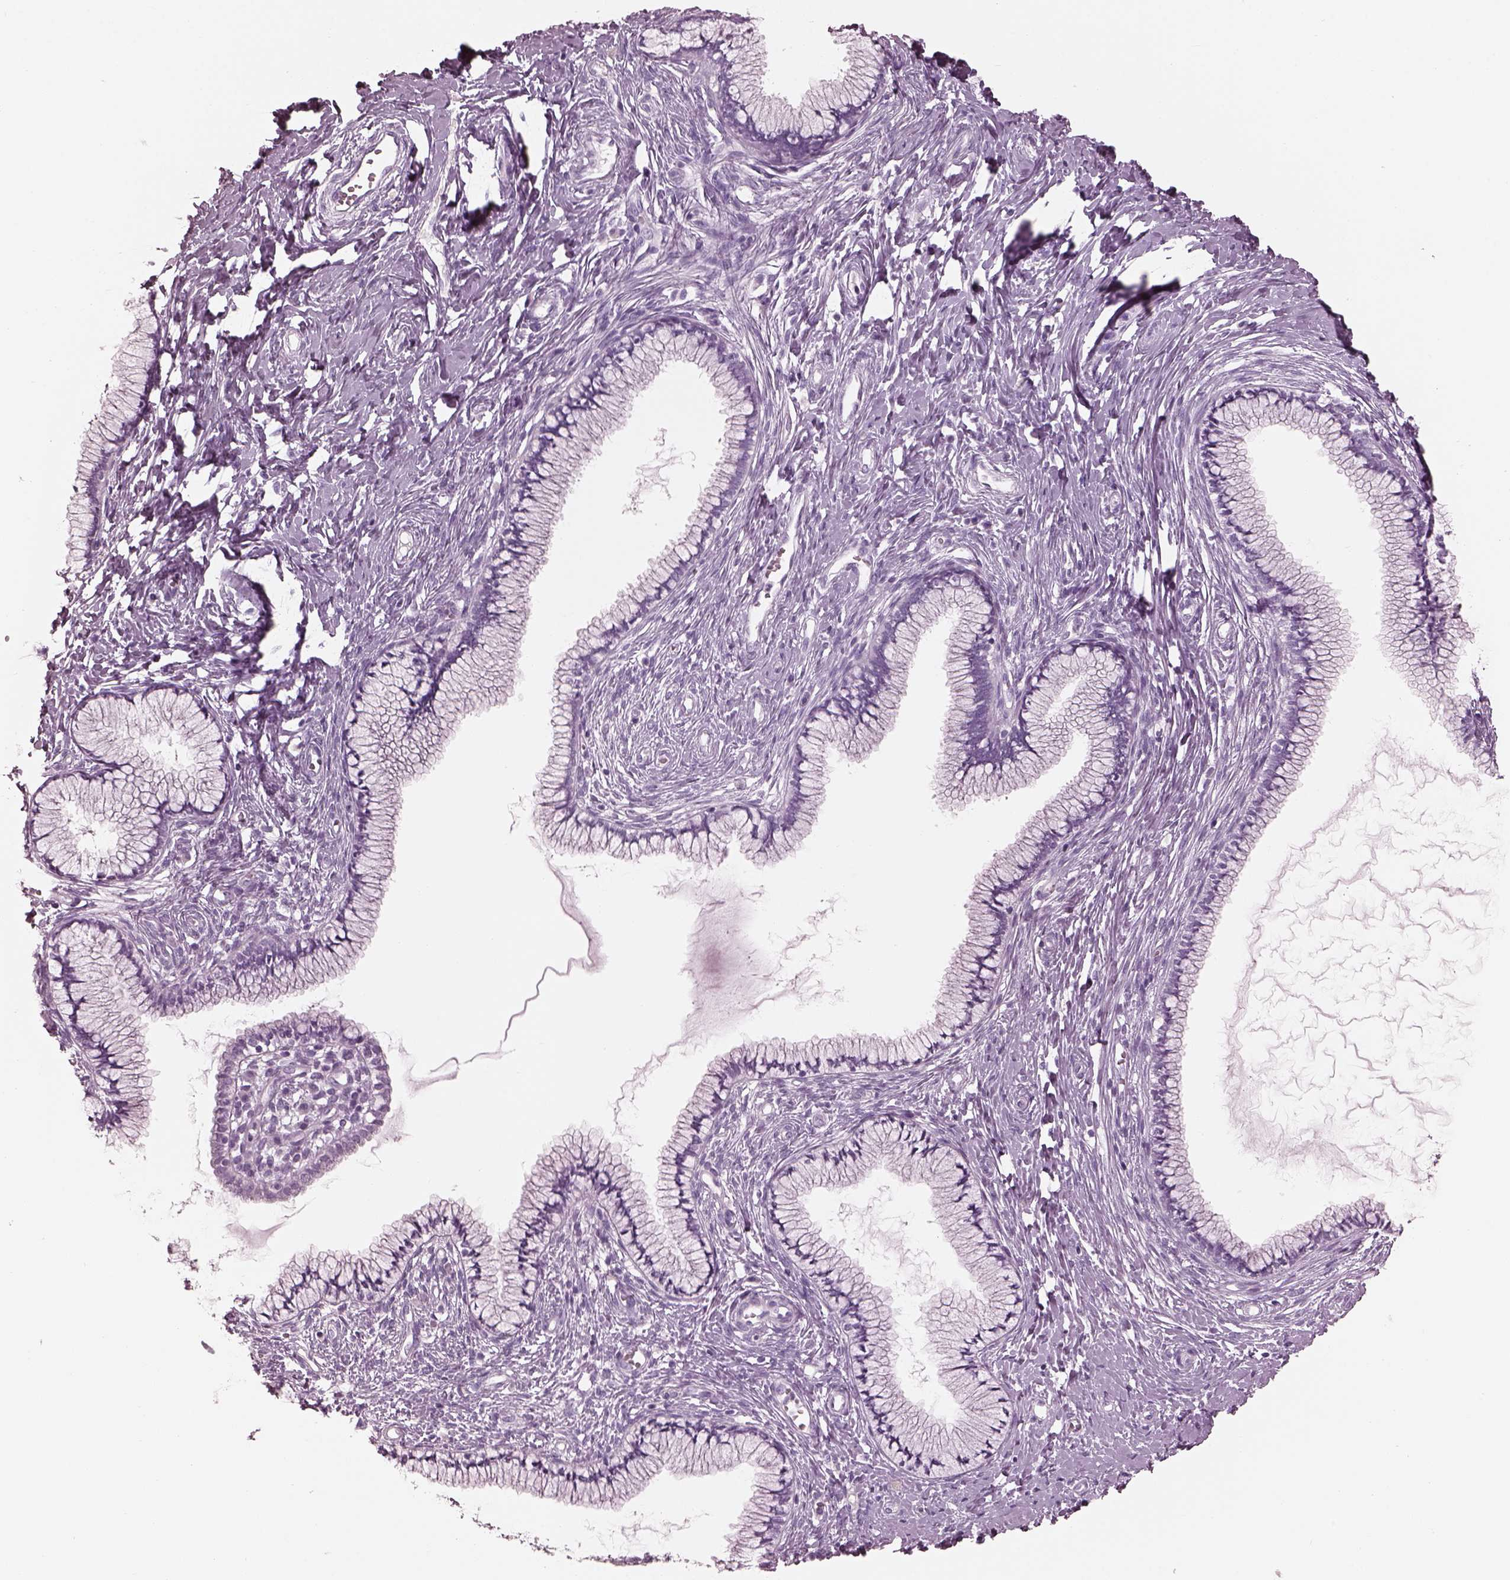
{"staining": {"intensity": "negative", "quantity": "none", "location": "none"}, "tissue": "cervix", "cell_type": "Glandular cells", "image_type": "normal", "snomed": [{"axis": "morphology", "description": "Normal tissue, NOS"}, {"axis": "topography", "description": "Cervix"}], "caption": "High magnification brightfield microscopy of benign cervix stained with DAB (3,3'-diaminobenzidine) (brown) and counterstained with hematoxylin (blue): glandular cells show no significant expression.", "gene": "FABP9", "patient": {"sex": "female", "age": 40}}